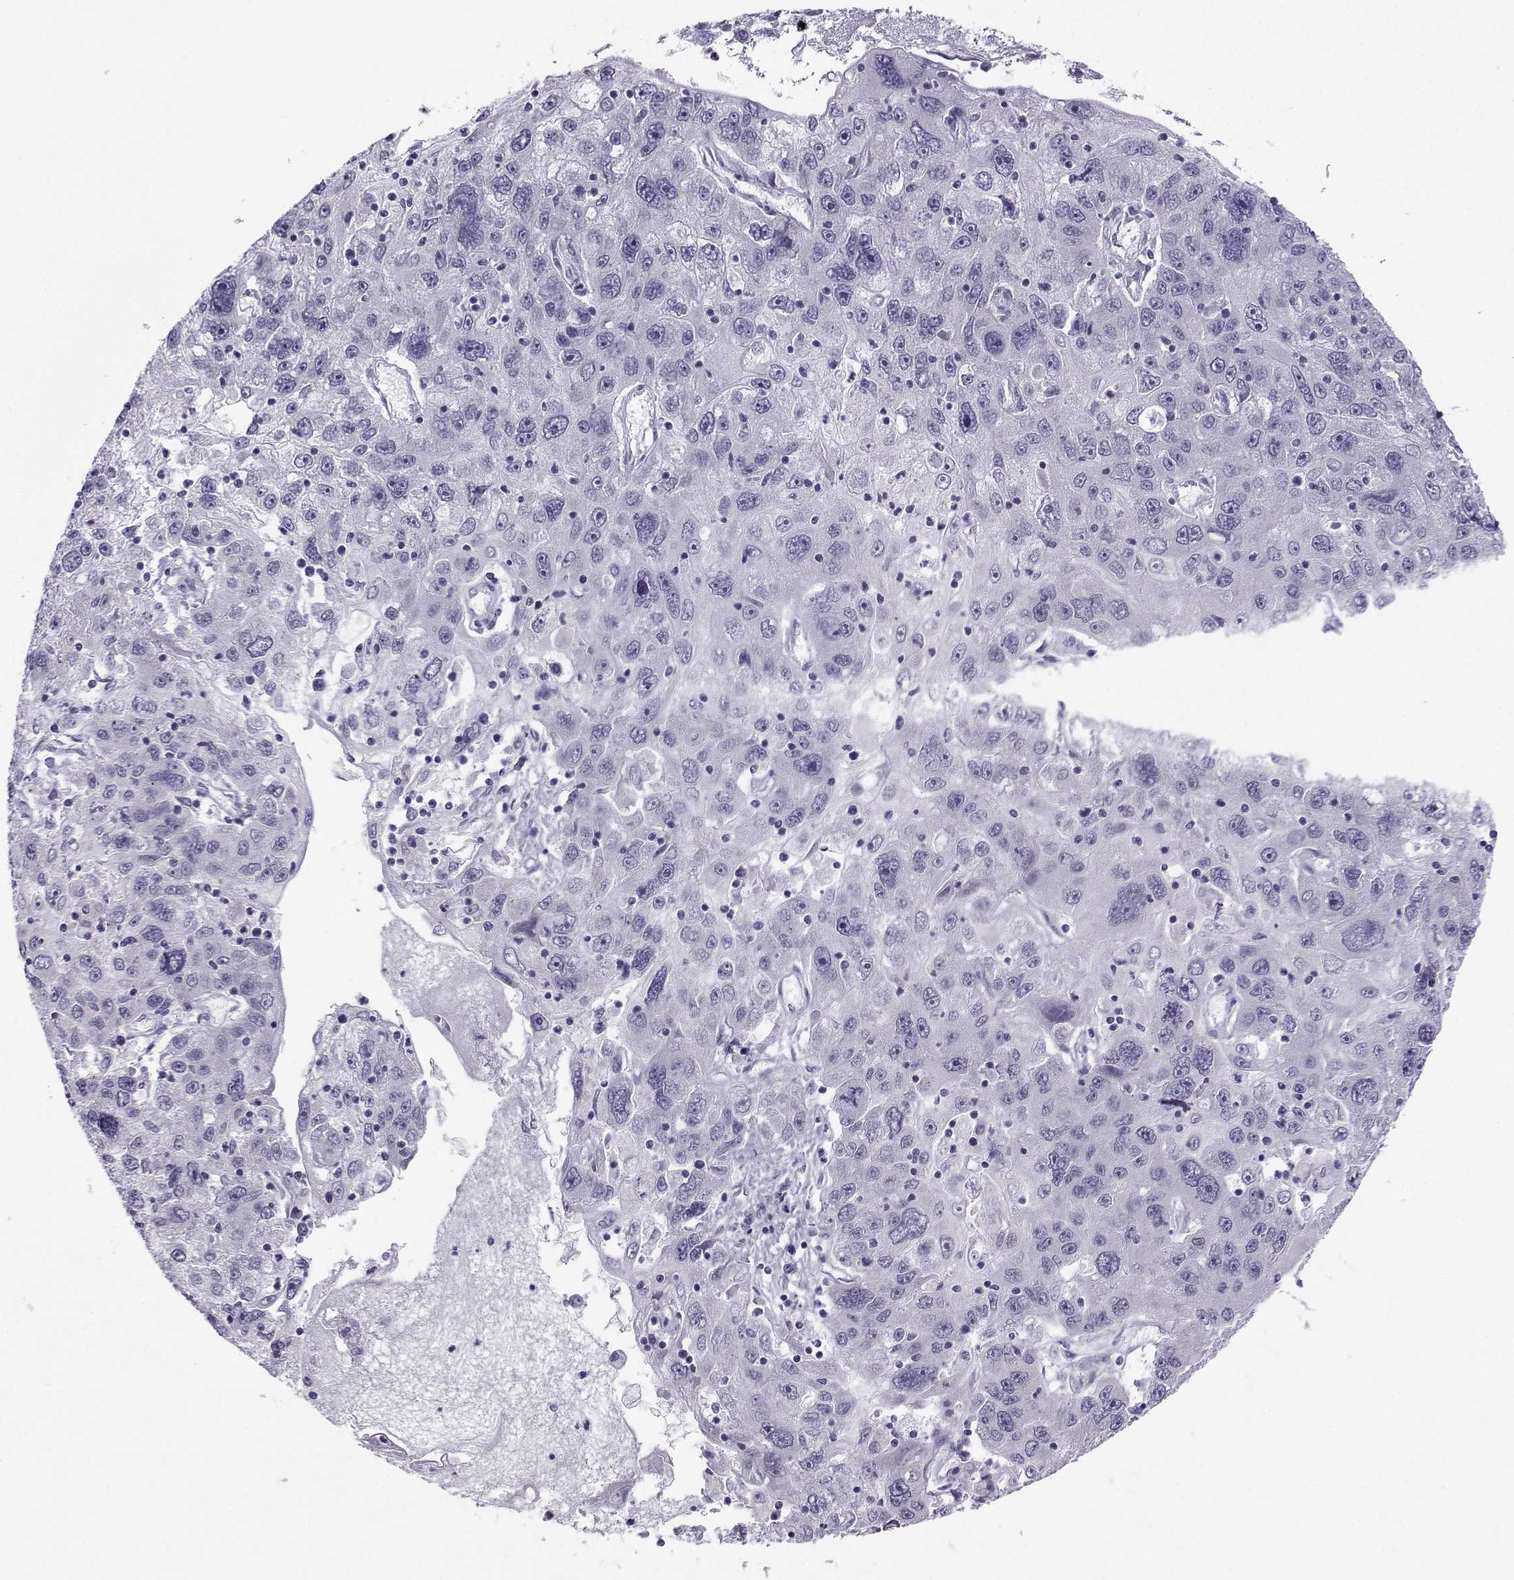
{"staining": {"intensity": "negative", "quantity": "none", "location": "none"}, "tissue": "stomach cancer", "cell_type": "Tumor cells", "image_type": "cancer", "snomed": [{"axis": "morphology", "description": "Adenocarcinoma, NOS"}, {"axis": "topography", "description": "Stomach"}], "caption": "A photomicrograph of adenocarcinoma (stomach) stained for a protein reveals no brown staining in tumor cells.", "gene": "NEFL", "patient": {"sex": "male", "age": 56}}